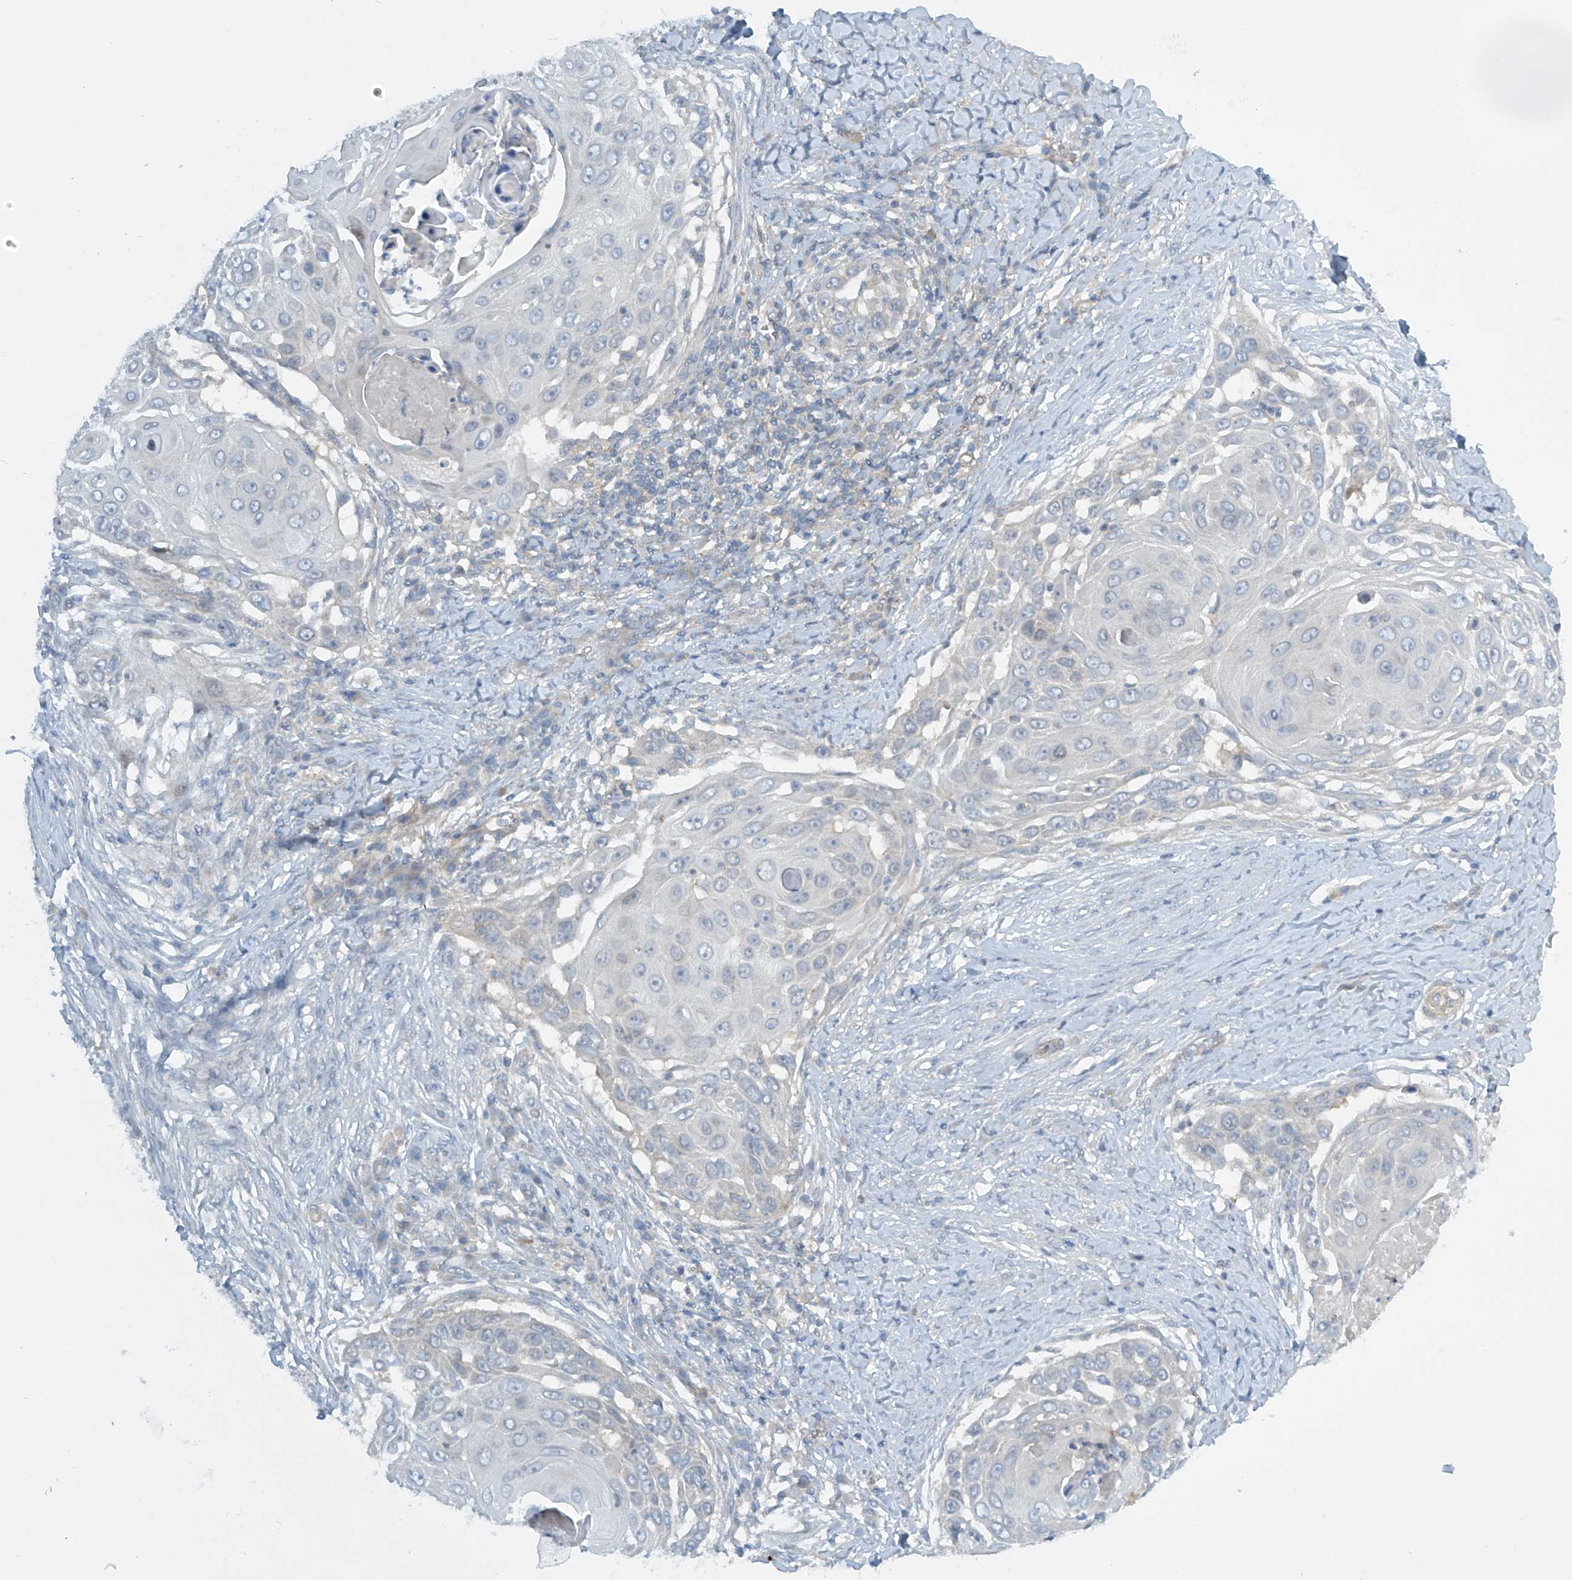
{"staining": {"intensity": "negative", "quantity": "none", "location": "none"}, "tissue": "skin cancer", "cell_type": "Tumor cells", "image_type": "cancer", "snomed": [{"axis": "morphology", "description": "Squamous cell carcinoma, NOS"}, {"axis": "topography", "description": "Skin"}], "caption": "The photomicrograph displays no staining of tumor cells in skin squamous cell carcinoma. Brightfield microscopy of immunohistochemistry stained with DAB (3,3'-diaminobenzidine) (brown) and hematoxylin (blue), captured at high magnification.", "gene": "FSD1L", "patient": {"sex": "female", "age": 44}}